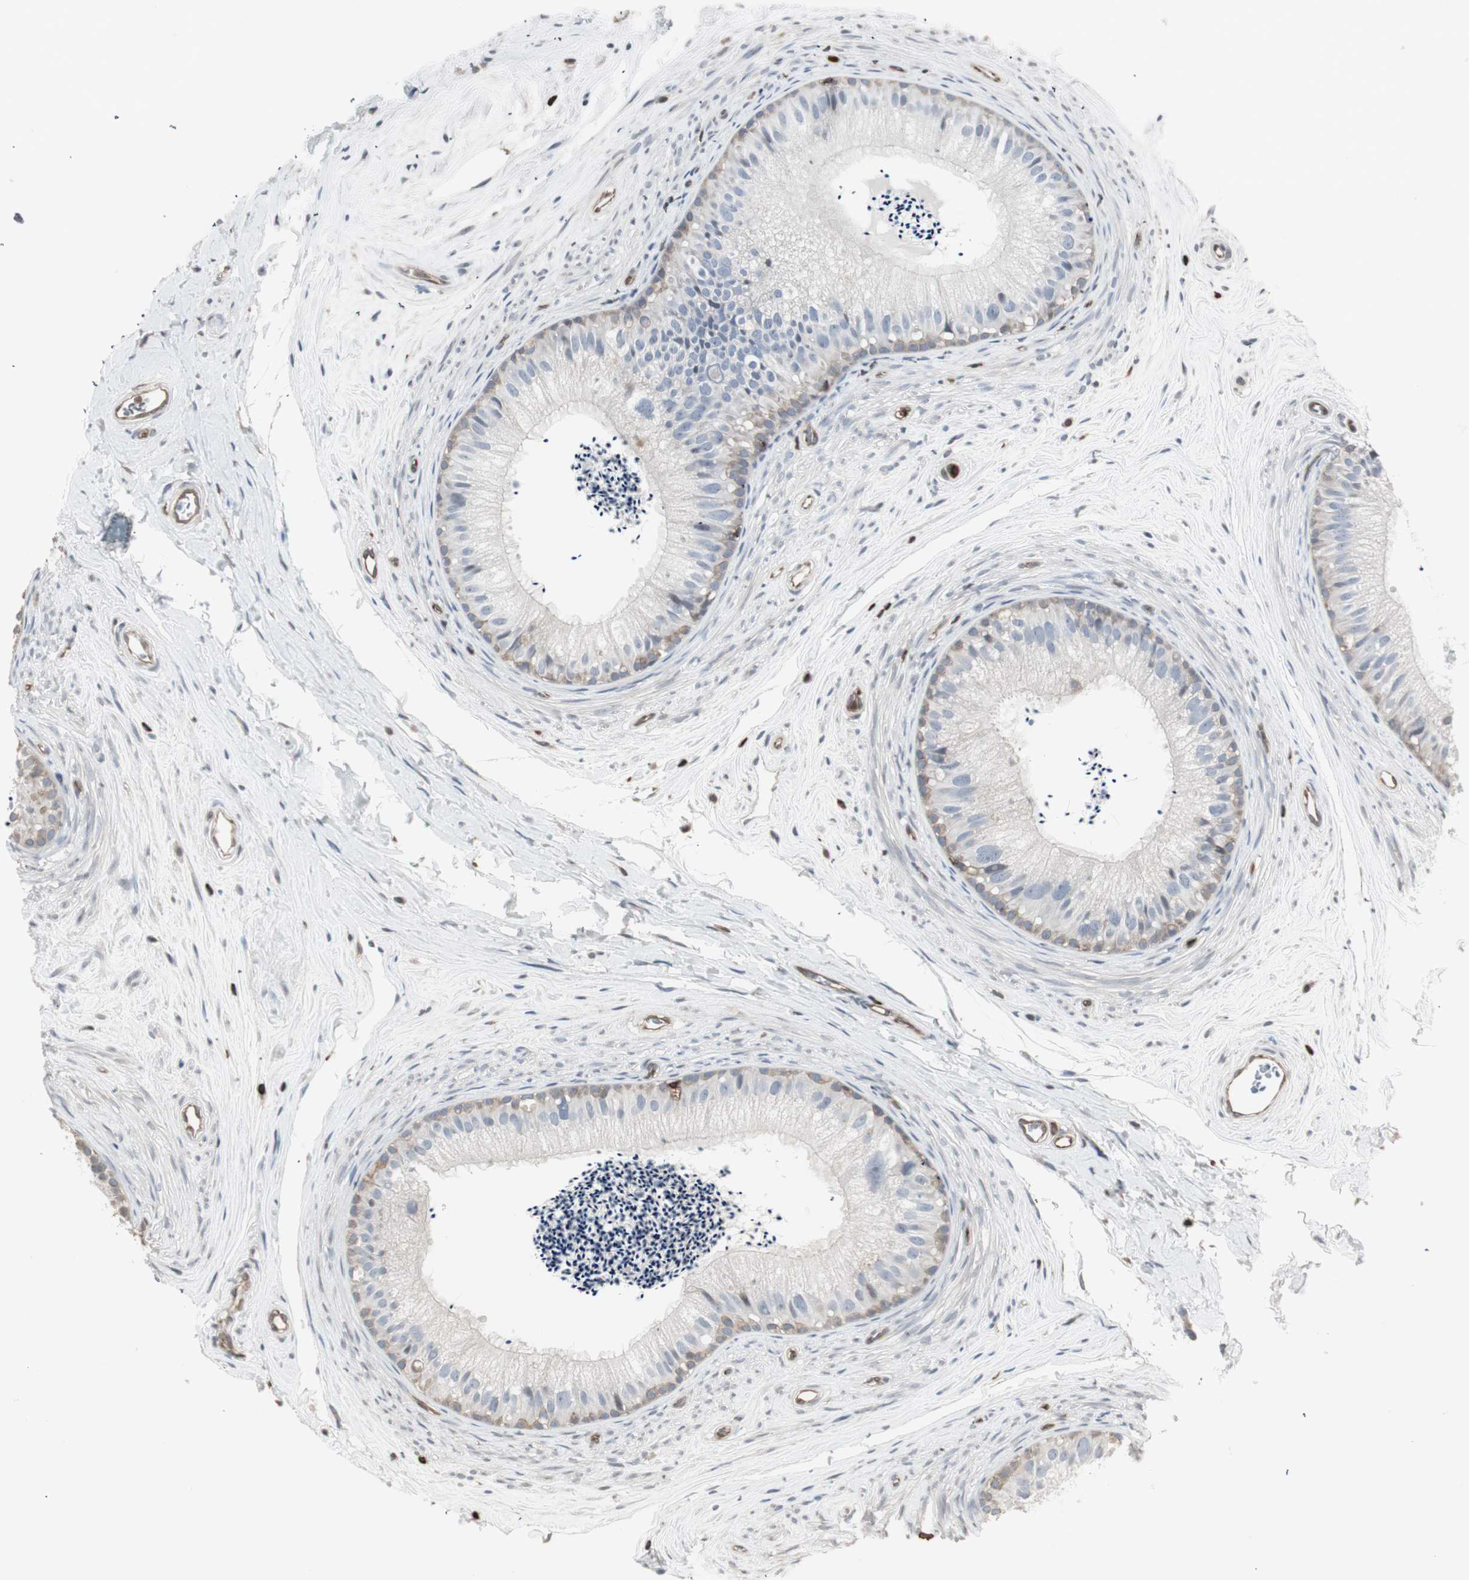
{"staining": {"intensity": "weak", "quantity": ">75%", "location": "cytoplasmic/membranous"}, "tissue": "epididymis", "cell_type": "Glandular cells", "image_type": "normal", "snomed": [{"axis": "morphology", "description": "Normal tissue, NOS"}, {"axis": "topography", "description": "Epididymis"}], "caption": "Protein staining displays weak cytoplasmic/membranous expression in about >75% of glandular cells in benign epididymis. Nuclei are stained in blue.", "gene": "ARHGEF1", "patient": {"sex": "male", "age": 56}}